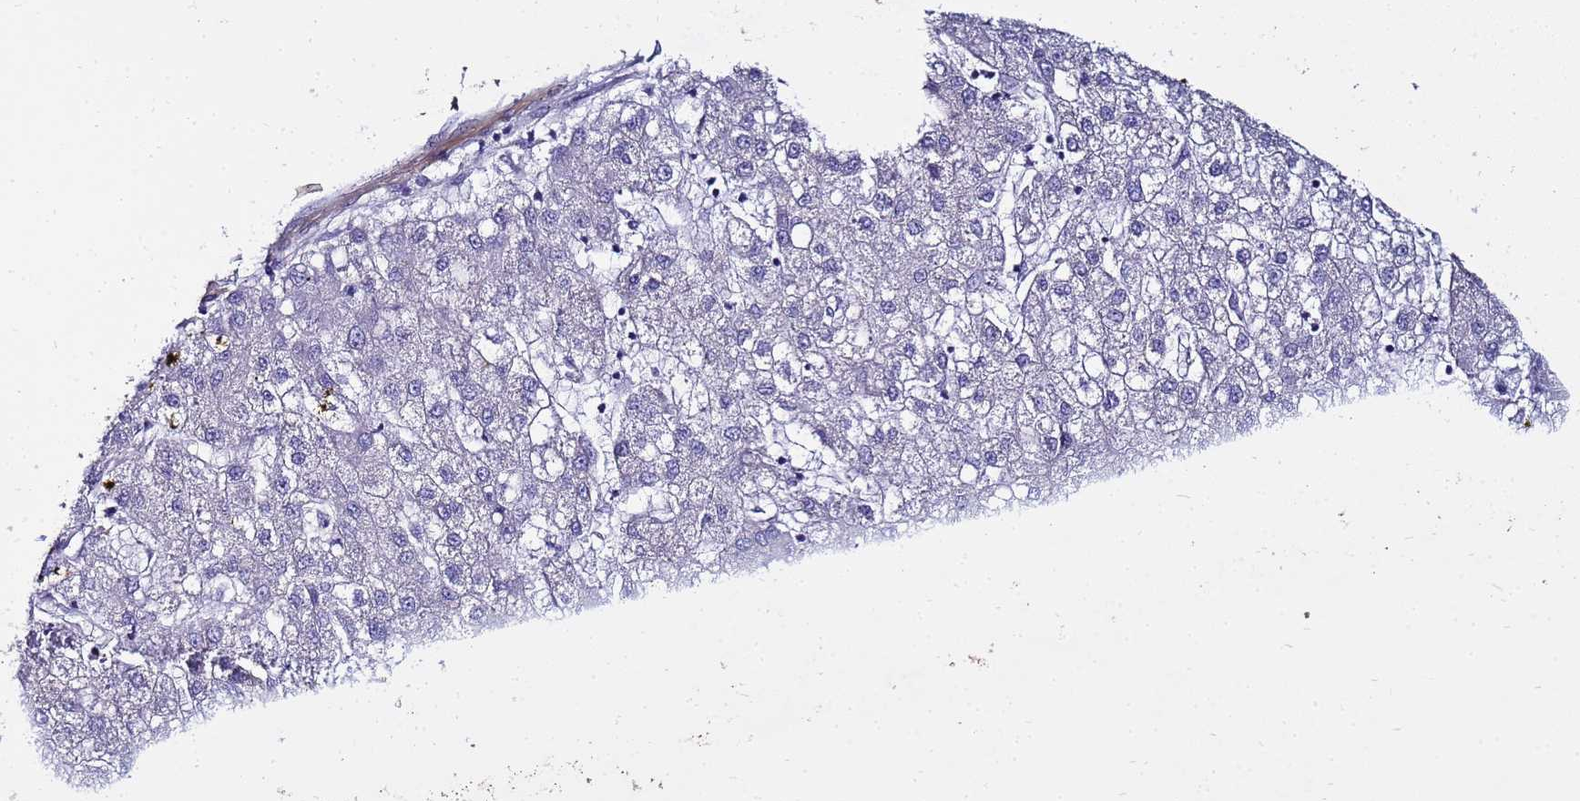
{"staining": {"intensity": "negative", "quantity": "none", "location": "none"}, "tissue": "liver cancer", "cell_type": "Tumor cells", "image_type": "cancer", "snomed": [{"axis": "morphology", "description": "Carcinoma, Hepatocellular, NOS"}, {"axis": "topography", "description": "Liver"}], "caption": "DAB (3,3'-diaminobenzidine) immunohistochemical staining of human liver cancer displays no significant staining in tumor cells.", "gene": "FAM166B", "patient": {"sex": "male", "age": 72}}